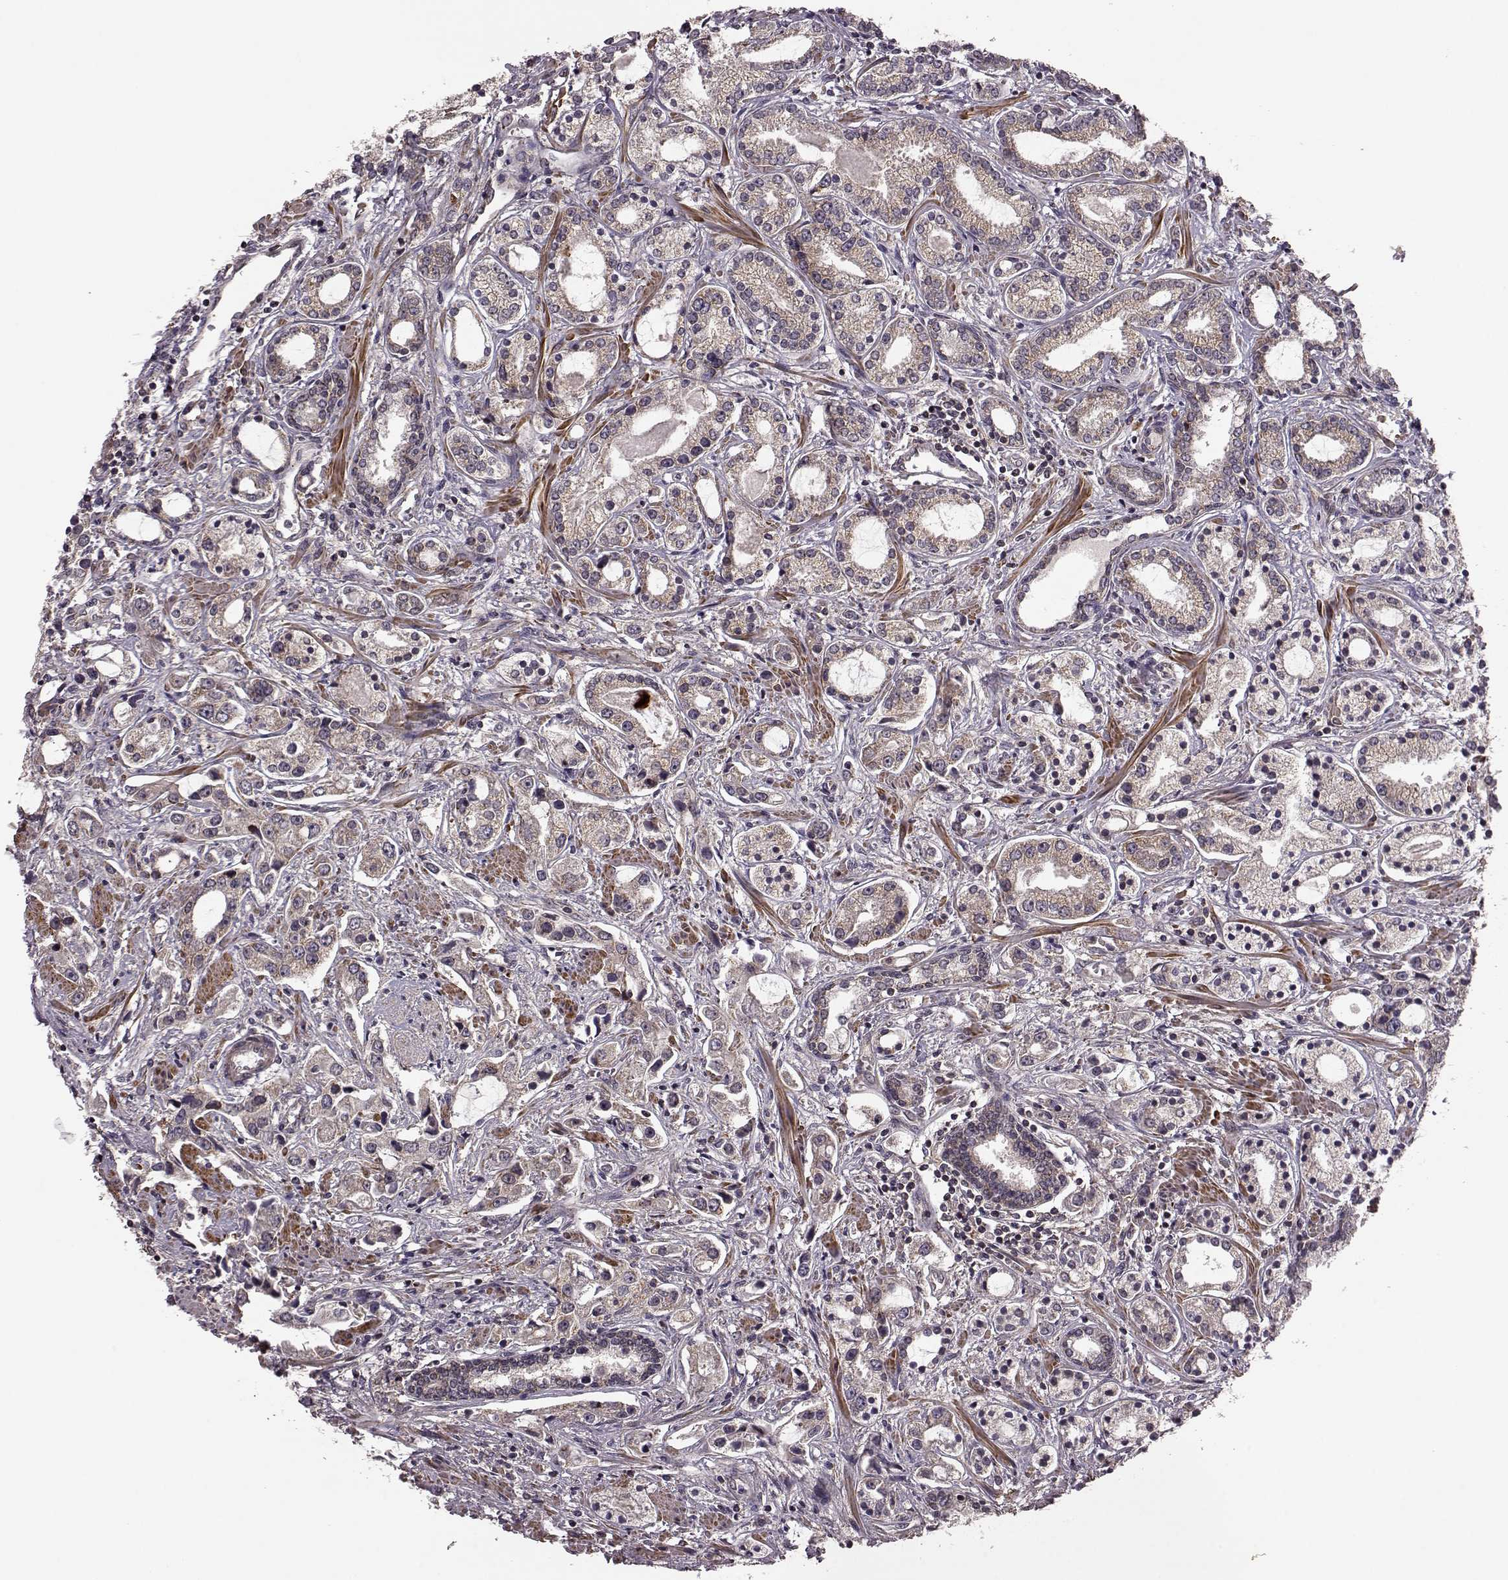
{"staining": {"intensity": "moderate", "quantity": "25%-75%", "location": "cytoplasmic/membranous"}, "tissue": "prostate cancer", "cell_type": "Tumor cells", "image_type": "cancer", "snomed": [{"axis": "morphology", "description": "Adenocarcinoma, Medium grade"}, {"axis": "topography", "description": "Prostate"}], "caption": "Immunohistochemical staining of human prostate adenocarcinoma (medium-grade) exhibits medium levels of moderate cytoplasmic/membranous expression in about 25%-75% of tumor cells. The staining is performed using DAB (3,3'-diaminobenzidine) brown chromogen to label protein expression. The nuclei are counter-stained blue using hematoxylin.", "gene": "FNIP2", "patient": {"sex": "male", "age": 57}}